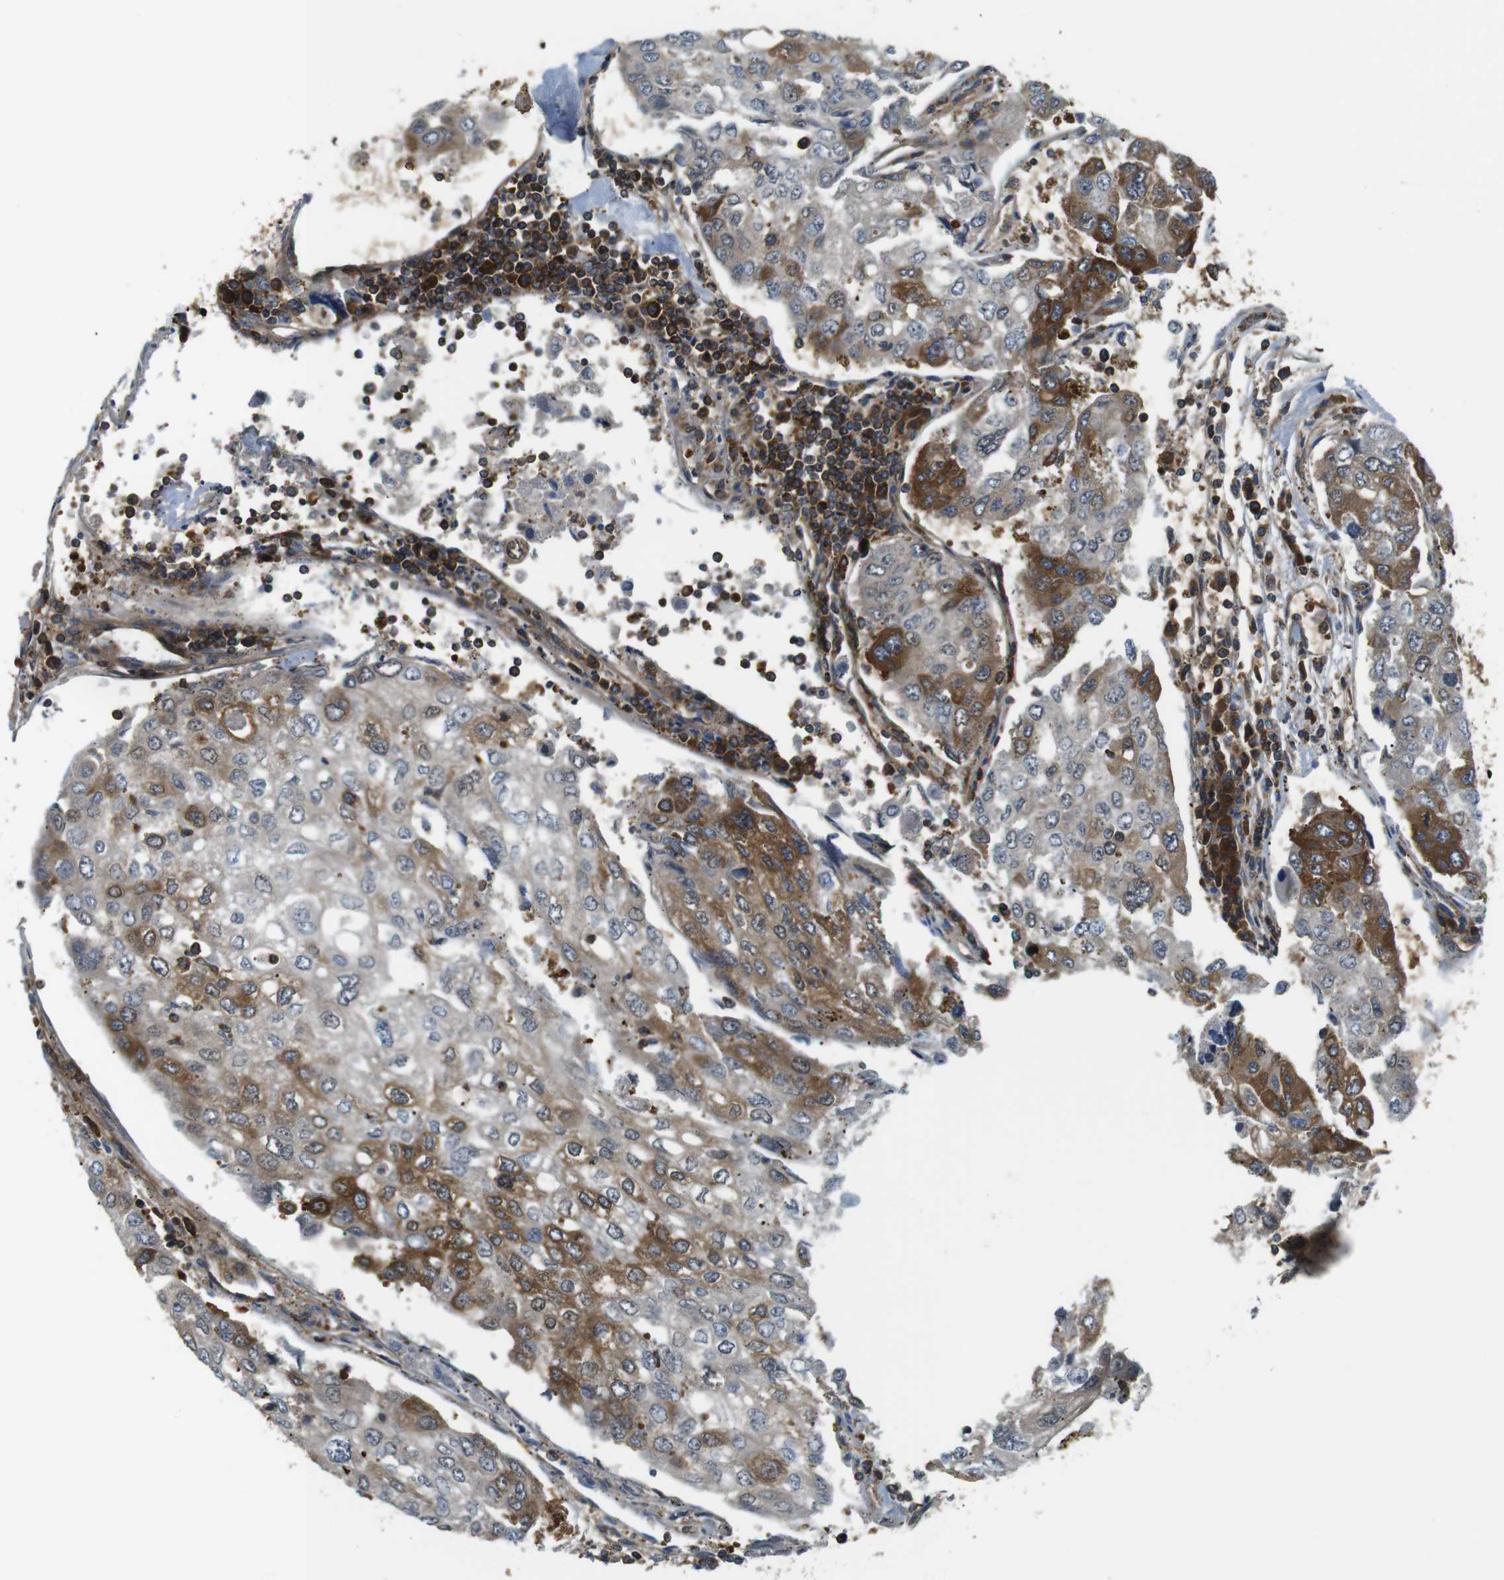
{"staining": {"intensity": "moderate", "quantity": "25%-75%", "location": "cytoplasmic/membranous"}, "tissue": "urothelial cancer", "cell_type": "Tumor cells", "image_type": "cancer", "snomed": [{"axis": "morphology", "description": "Urothelial carcinoma, High grade"}, {"axis": "topography", "description": "Lymph node"}, {"axis": "topography", "description": "Urinary bladder"}], "caption": "Urothelial cancer tissue reveals moderate cytoplasmic/membranous expression in about 25%-75% of tumor cells", "gene": "TSC1", "patient": {"sex": "male", "age": 51}}